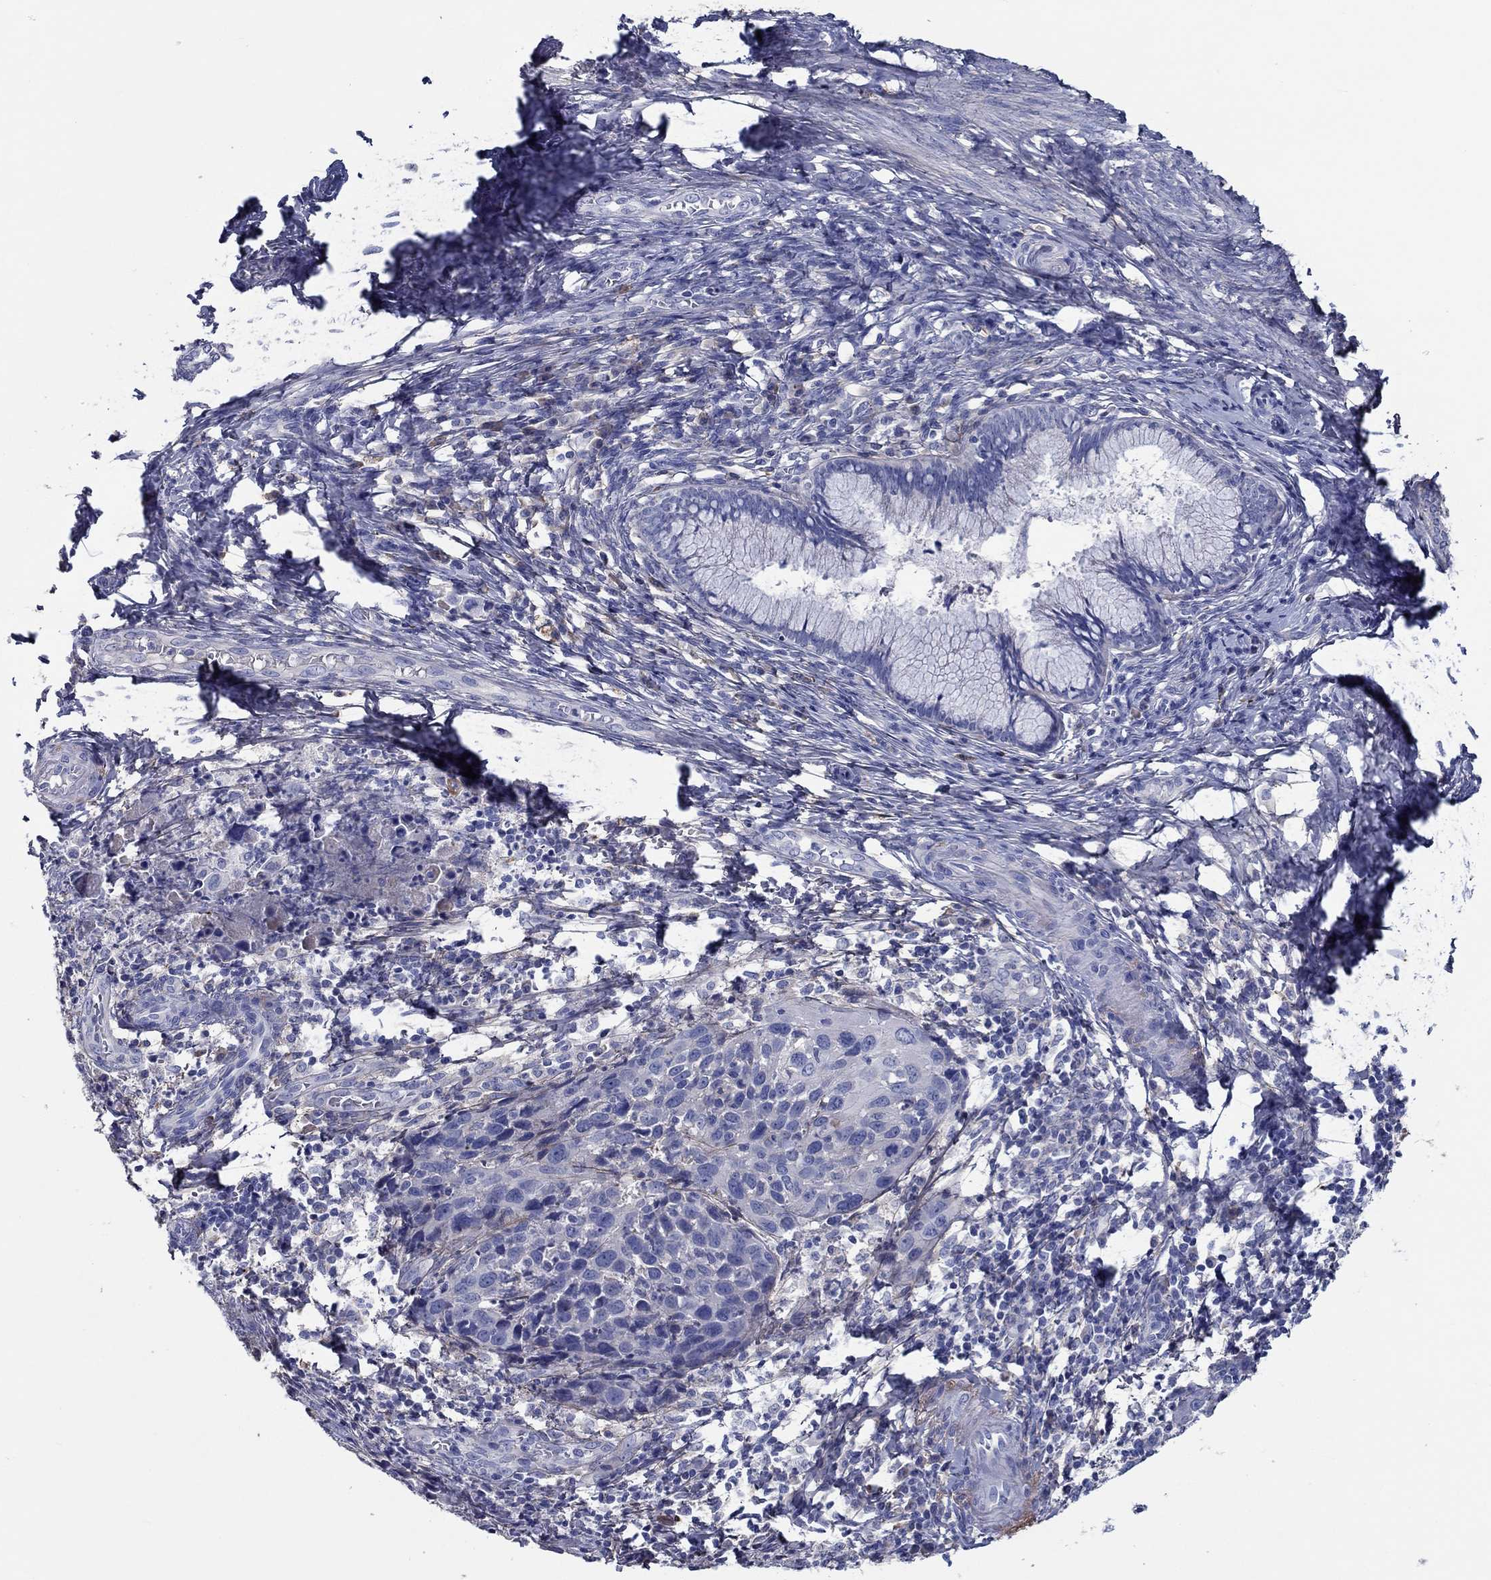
{"staining": {"intensity": "negative", "quantity": "none", "location": "none"}, "tissue": "cervical cancer", "cell_type": "Tumor cells", "image_type": "cancer", "snomed": [{"axis": "morphology", "description": "Squamous cell carcinoma, NOS"}, {"axis": "topography", "description": "Cervix"}], "caption": "An image of human cervical cancer (squamous cell carcinoma) is negative for staining in tumor cells.", "gene": "TGFBI", "patient": {"sex": "female", "age": 54}}